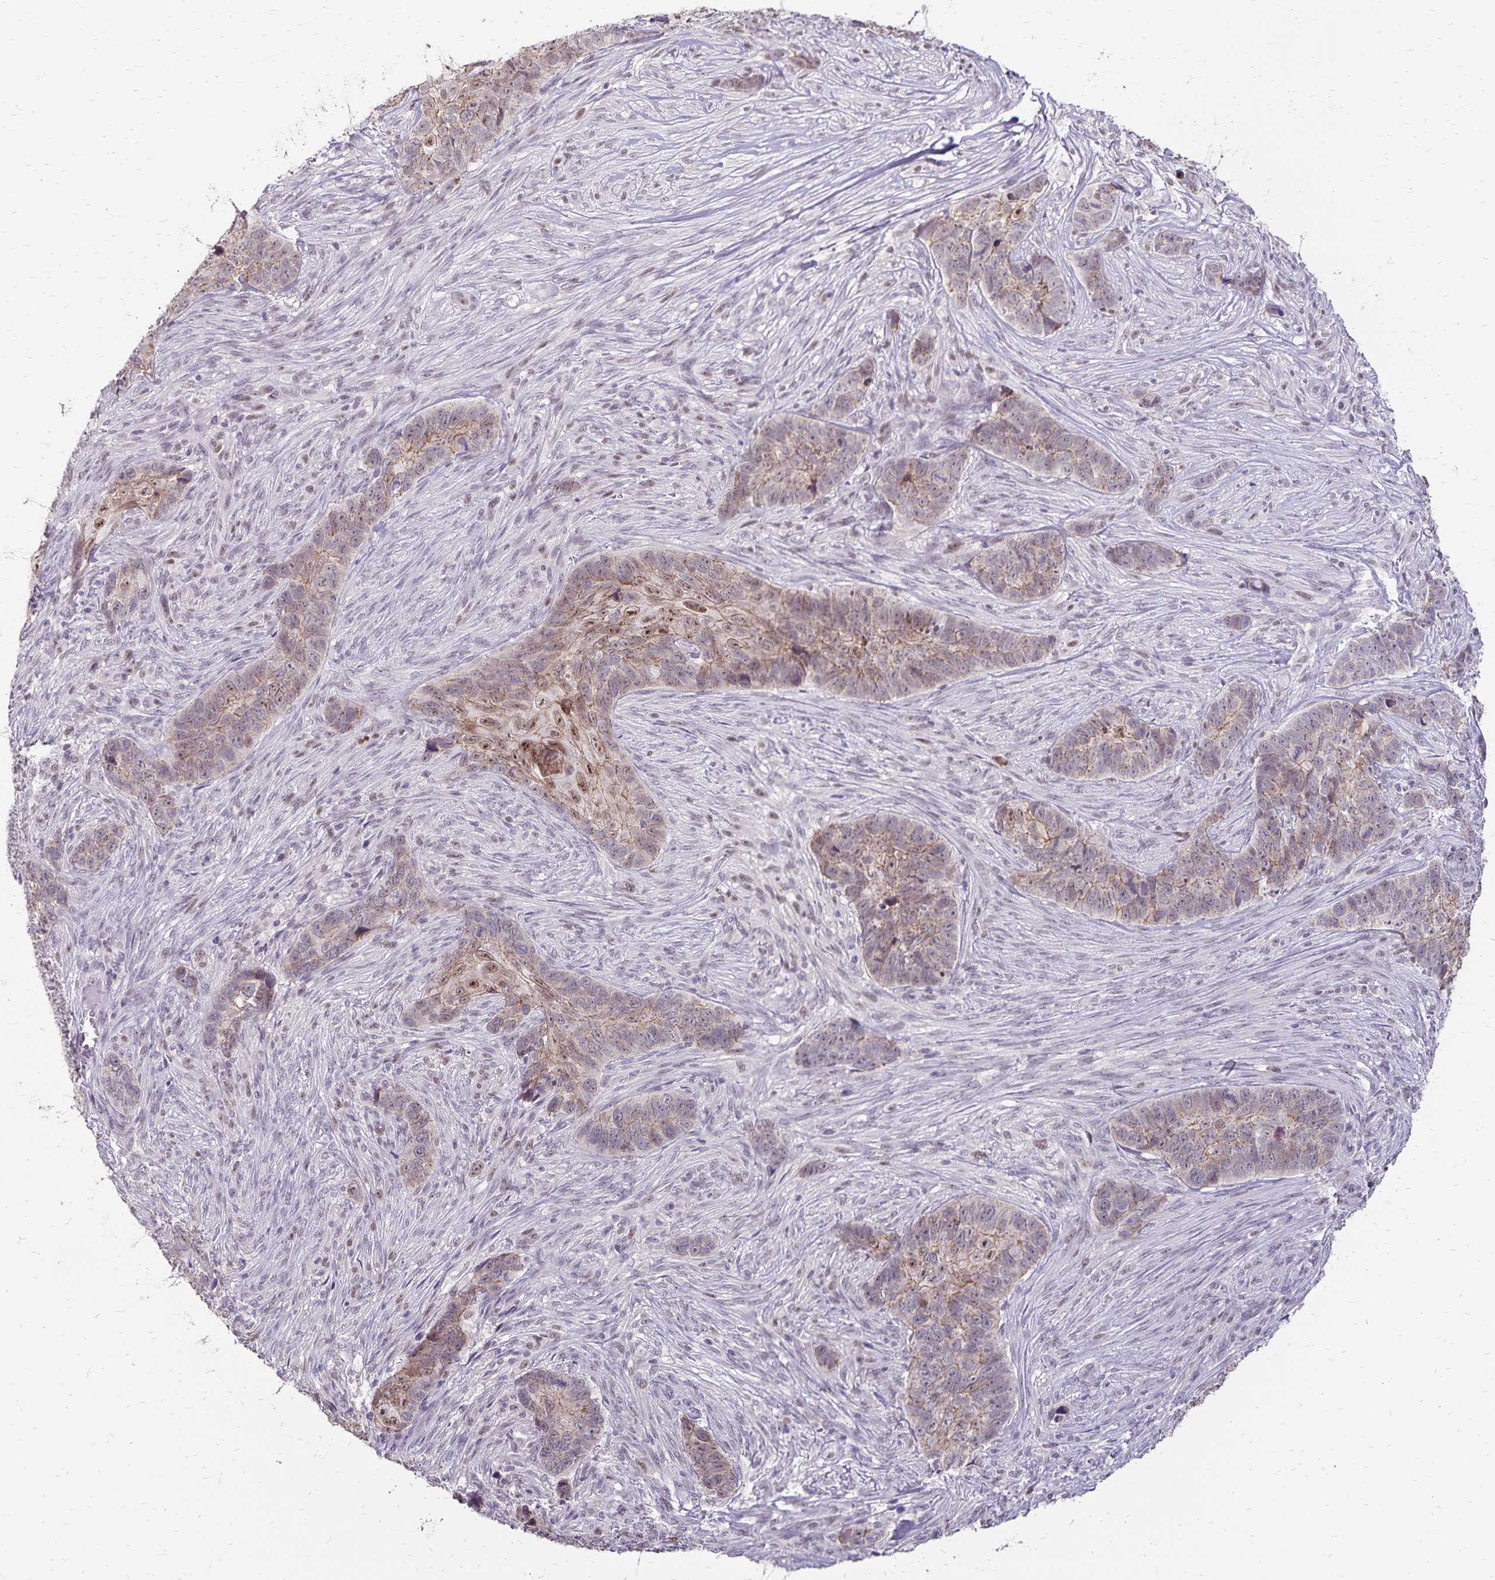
{"staining": {"intensity": "moderate", "quantity": ">75%", "location": "cytoplasmic/membranous,nuclear"}, "tissue": "skin cancer", "cell_type": "Tumor cells", "image_type": "cancer", "snomed": [{"axis": "morphology", "description": "Basal cell carcinoma"}, {"axis": "topography", "description": "Skin"}], "caption": "Skin cancer (basal cell carcinoma) stained for a protein (brown) exhibits moderate cytoplasmic/membranous and nuclear positive positivity in about >75% of tumor cells.", "gene": "POLB", "patient": {"sex": "female", "age": 82}}